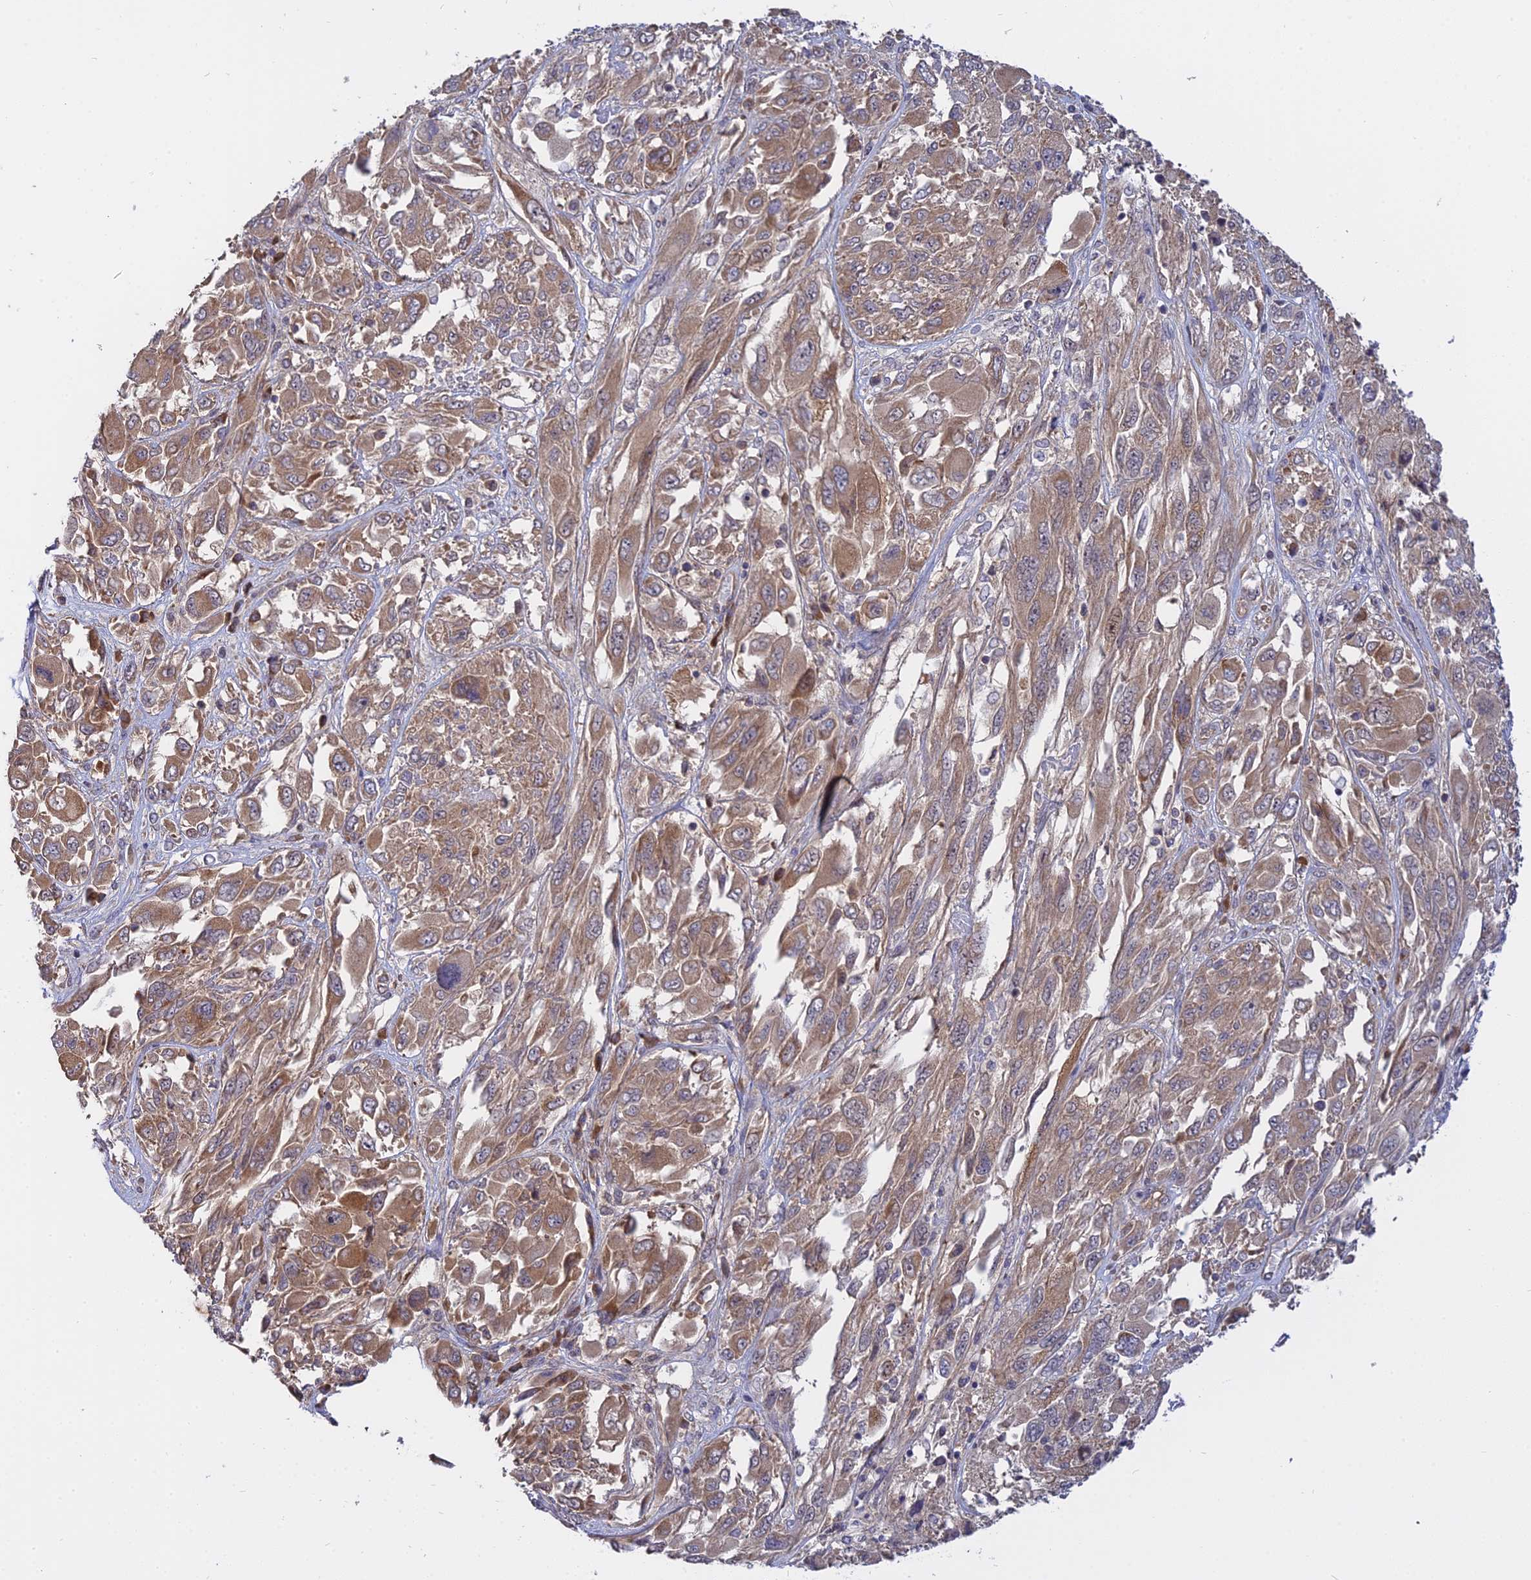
{"staining": {"intensity": "moderate", "quantity": ">75%", "location": "cytoplasmic/membranous"}, "tissue": "melanoma", "cell_type": "Tumor cells", "image_type": "cancer", "snomed": [{"axis": "morphology", "description": "Malignant melanoma, NOS"}, {"axis": "topography", "description": "Skin"}], "caption": "Human malignant melanoma stained with a protein marker displays moderate staining in tumor cells.", "gene": "IL21R", "patient": {"sex": "female", "age": 91}}